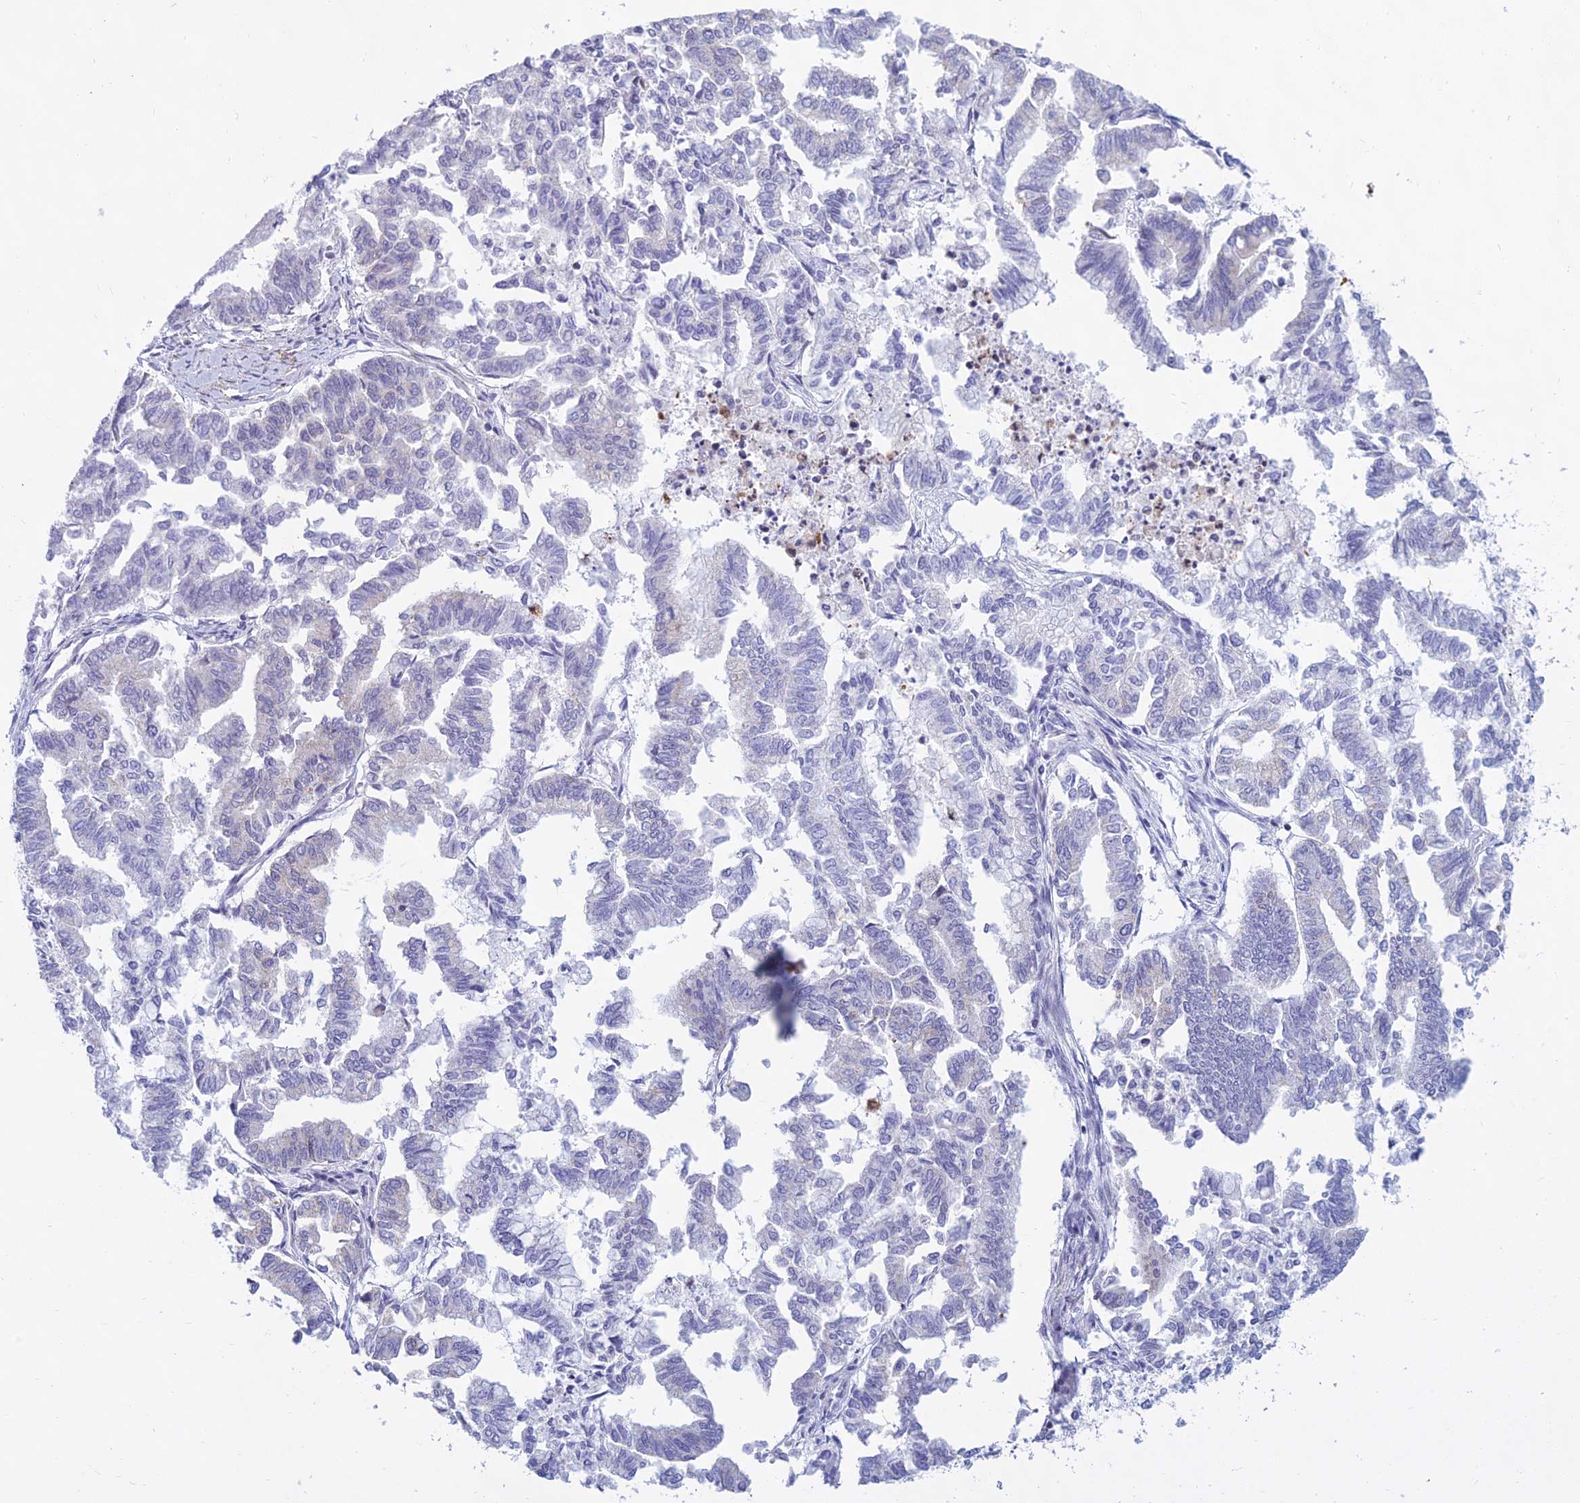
{"staining": {"intensity": "negative", "quantity": "none", "location": "none"}, "tissue": "endometrial cancer", "cell_type": "Tumor cells", "image_type": "cancer", "snomed": [{"axis": "morphology", "description": "Adenocarcinoma, NOS"}, {"axis": "topography", "description": "Endometrium"}], "caption": "Immunohistochemical staining of human endometrial cancer shows no significant positivity in tumor cells.", "gene": "KRR1", "patient": {"sex": "female", "age": 79}}